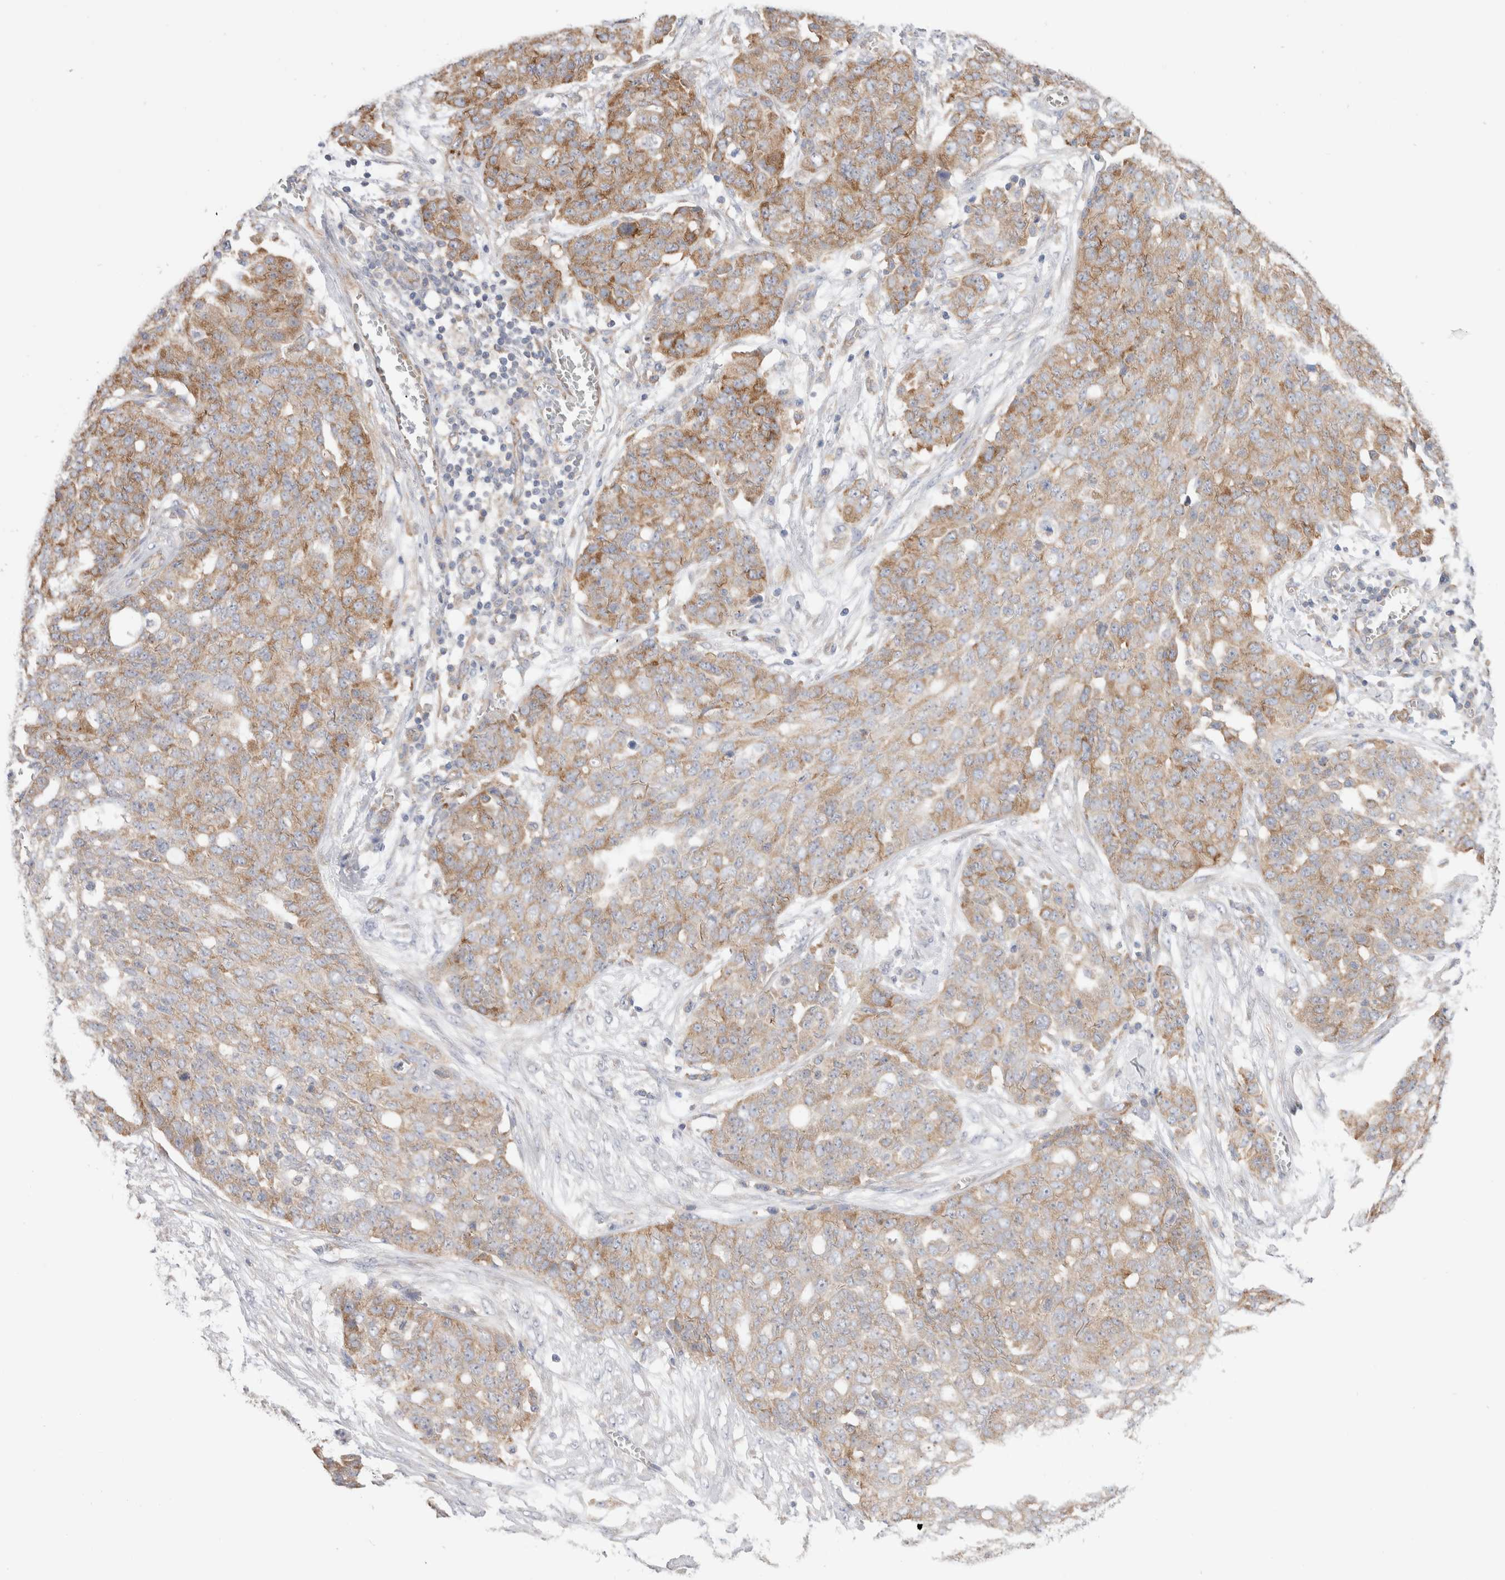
{"staining": {"intensity": "moderate", "quantity": "25%-75%", "location": "cytoplasmic/membranous"}, "tissue": "ovarian cancer", "cell_type": "Tumor cells", "image_type": "cancer", "snomed": [{"axis": "morphology", "description": "Cystadenocarcinoma, serous, NOS"}, {"axis": "topography", "description": "Soft tissue"}, {"axis": "topography", "description": "Ovary"}], "caption": "Serous cystadenocarcinoma (ovarian) tissue reveals moderate cytoplasmic/membranous staining in about 25%-75% of tumor cells, visualized by immunohistochemistry.", "gene": "ZNF23", "patient": {"sex": "female", "age": 57}}